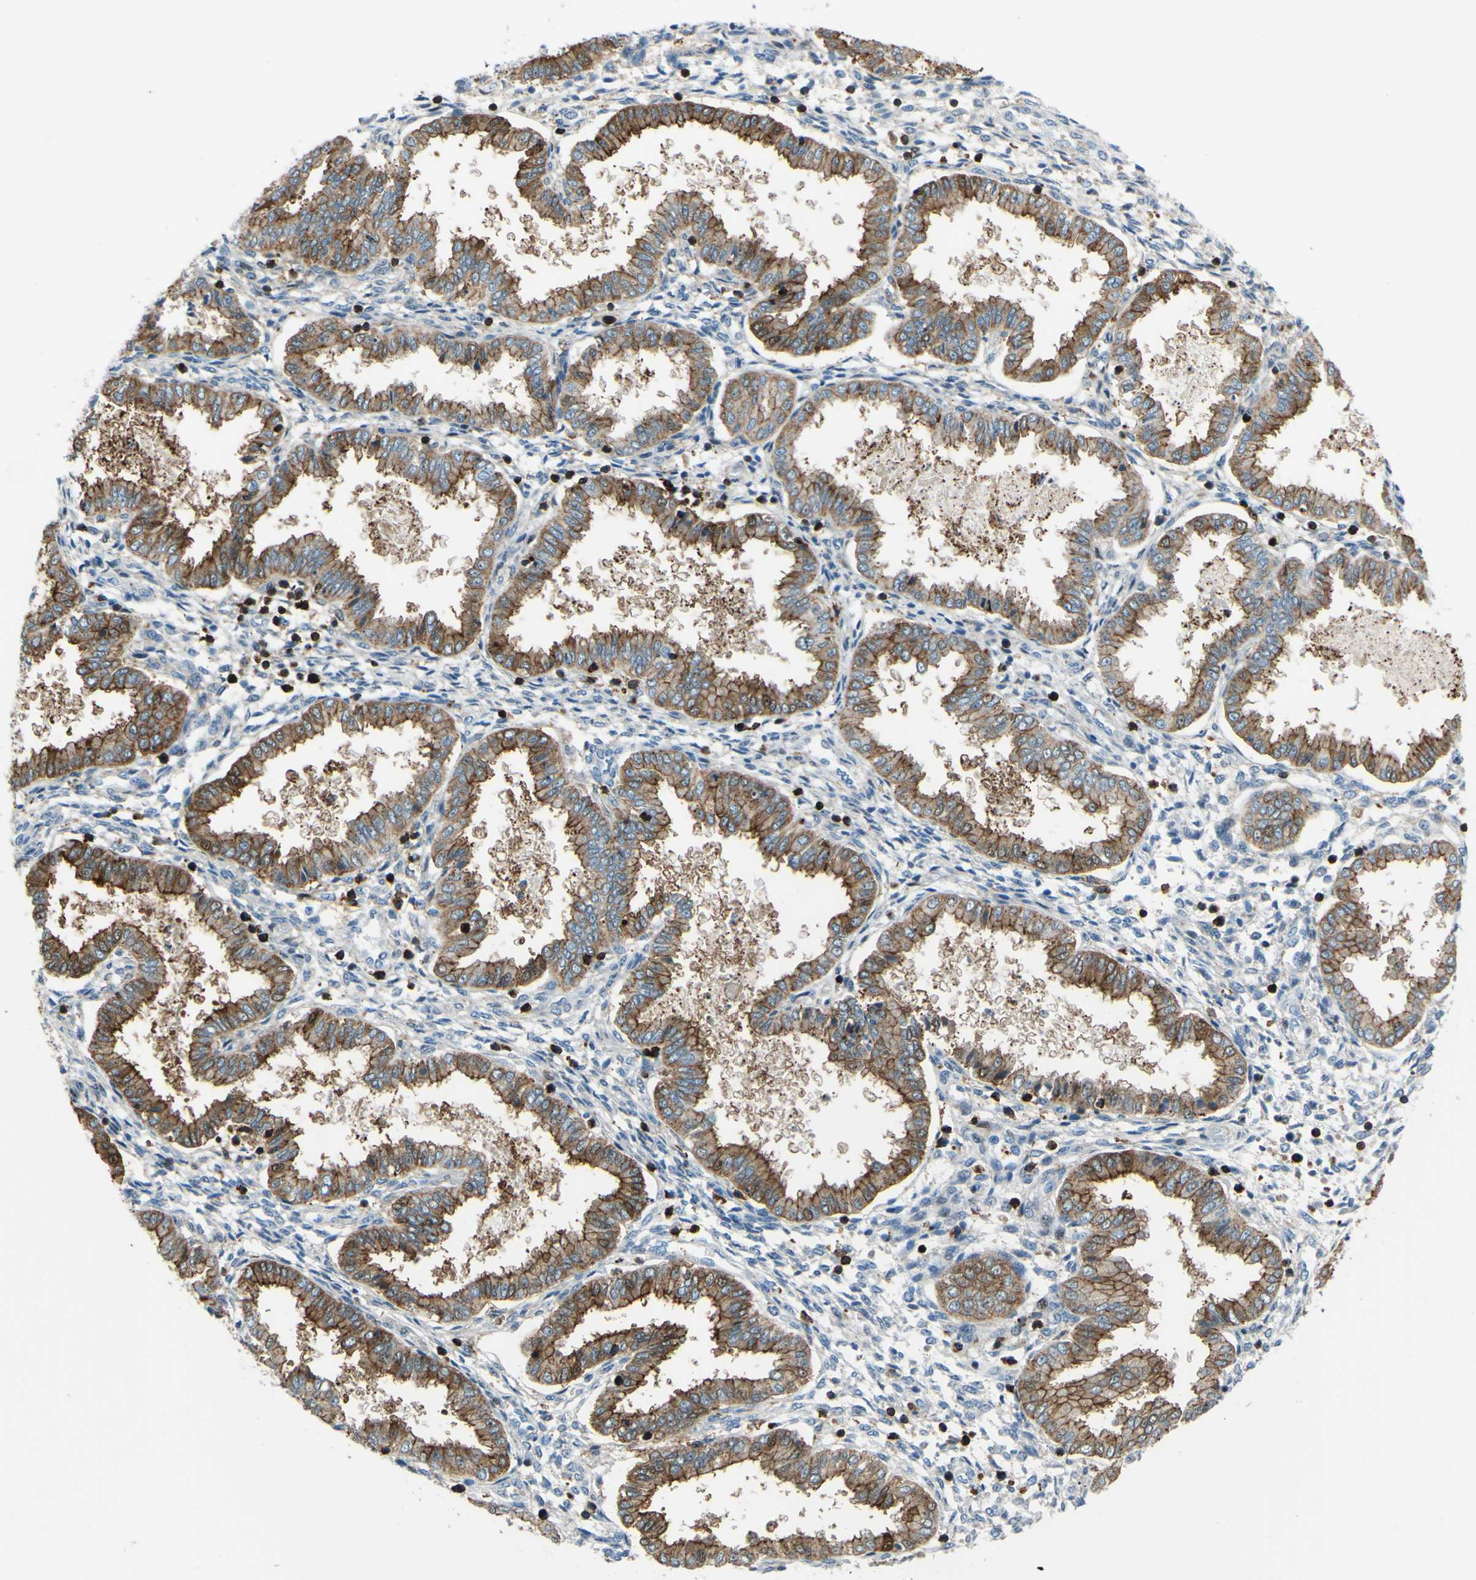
{"staining": {"intensity": "weak", "quantity": "<25%", "location": "cytoplasmic/membranous"}, "tissue": "endometrium", "cell_type": "Cells in endometrial stroma", "image_type": "normal", "snomed": [{"axis": "morphology", "description": "Normal tissue, NOS"}, {"axis": "topography", "description": "Endometrium"}], "caption": "High power microscopy histopathology image of an immunohistochemistry micrograph of normal endometrium, revealing no significant staining in cells in endometrial stroma.", "gene": "PCDHB5", "patient": {"sex": "female", "age": 33}}